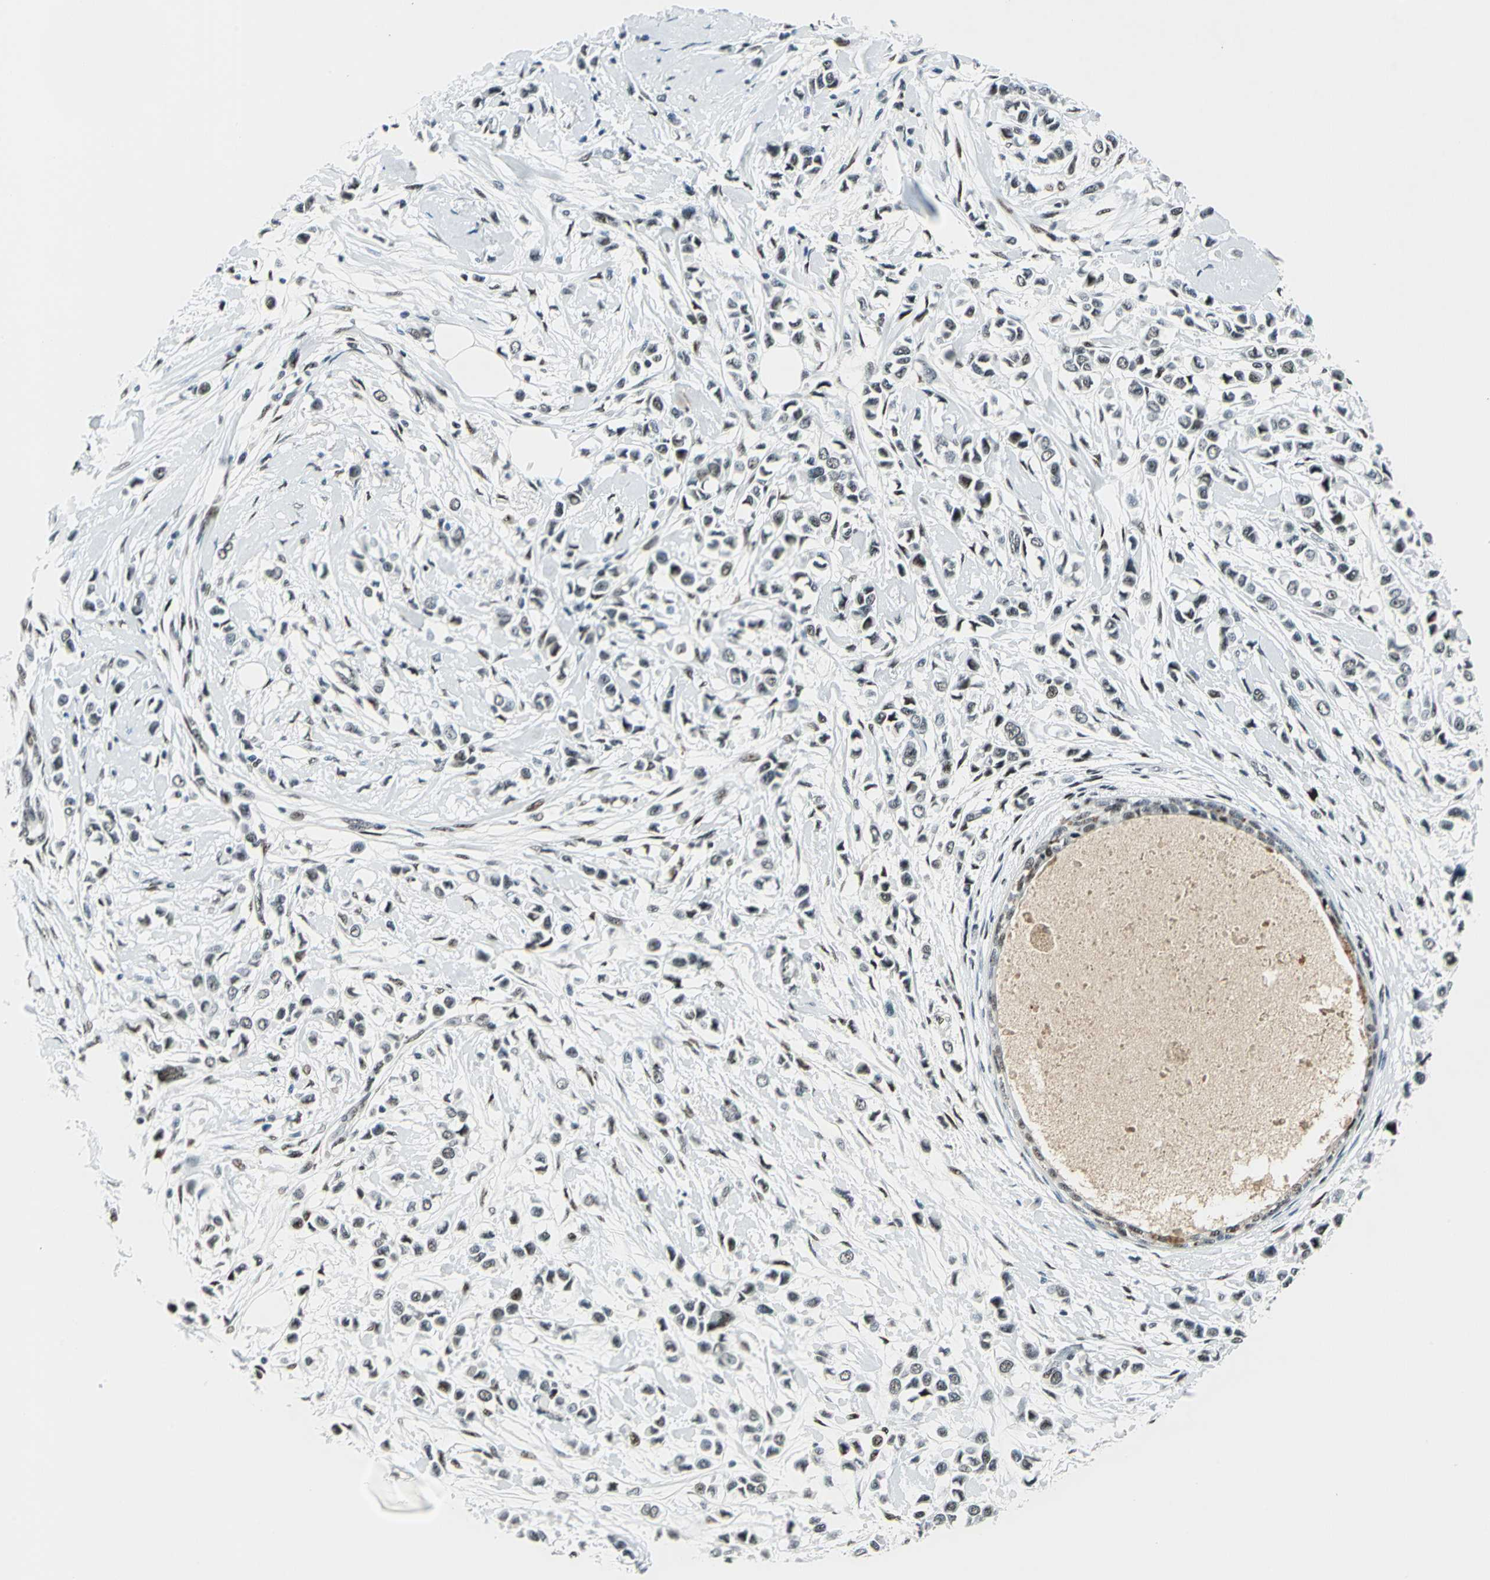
{"staining": {"intensity": "moderate", "quantity": ">75%", "location": "nuclear"}, "tissue": "breast cancer", "cell_type": "Tumor cells", "image_type": "cancer", "snomed": [{"axis": "morphology", "description": "Lobular carcinoma"}, {"axis": "topography", "description": "Breast"}], "caption": "Moderate nuclear protein expression is present in approximately >75% of tumor cells in breast cancer.", "gene": "KAT6B", "patient": {"sex": "female", "age": 51}}